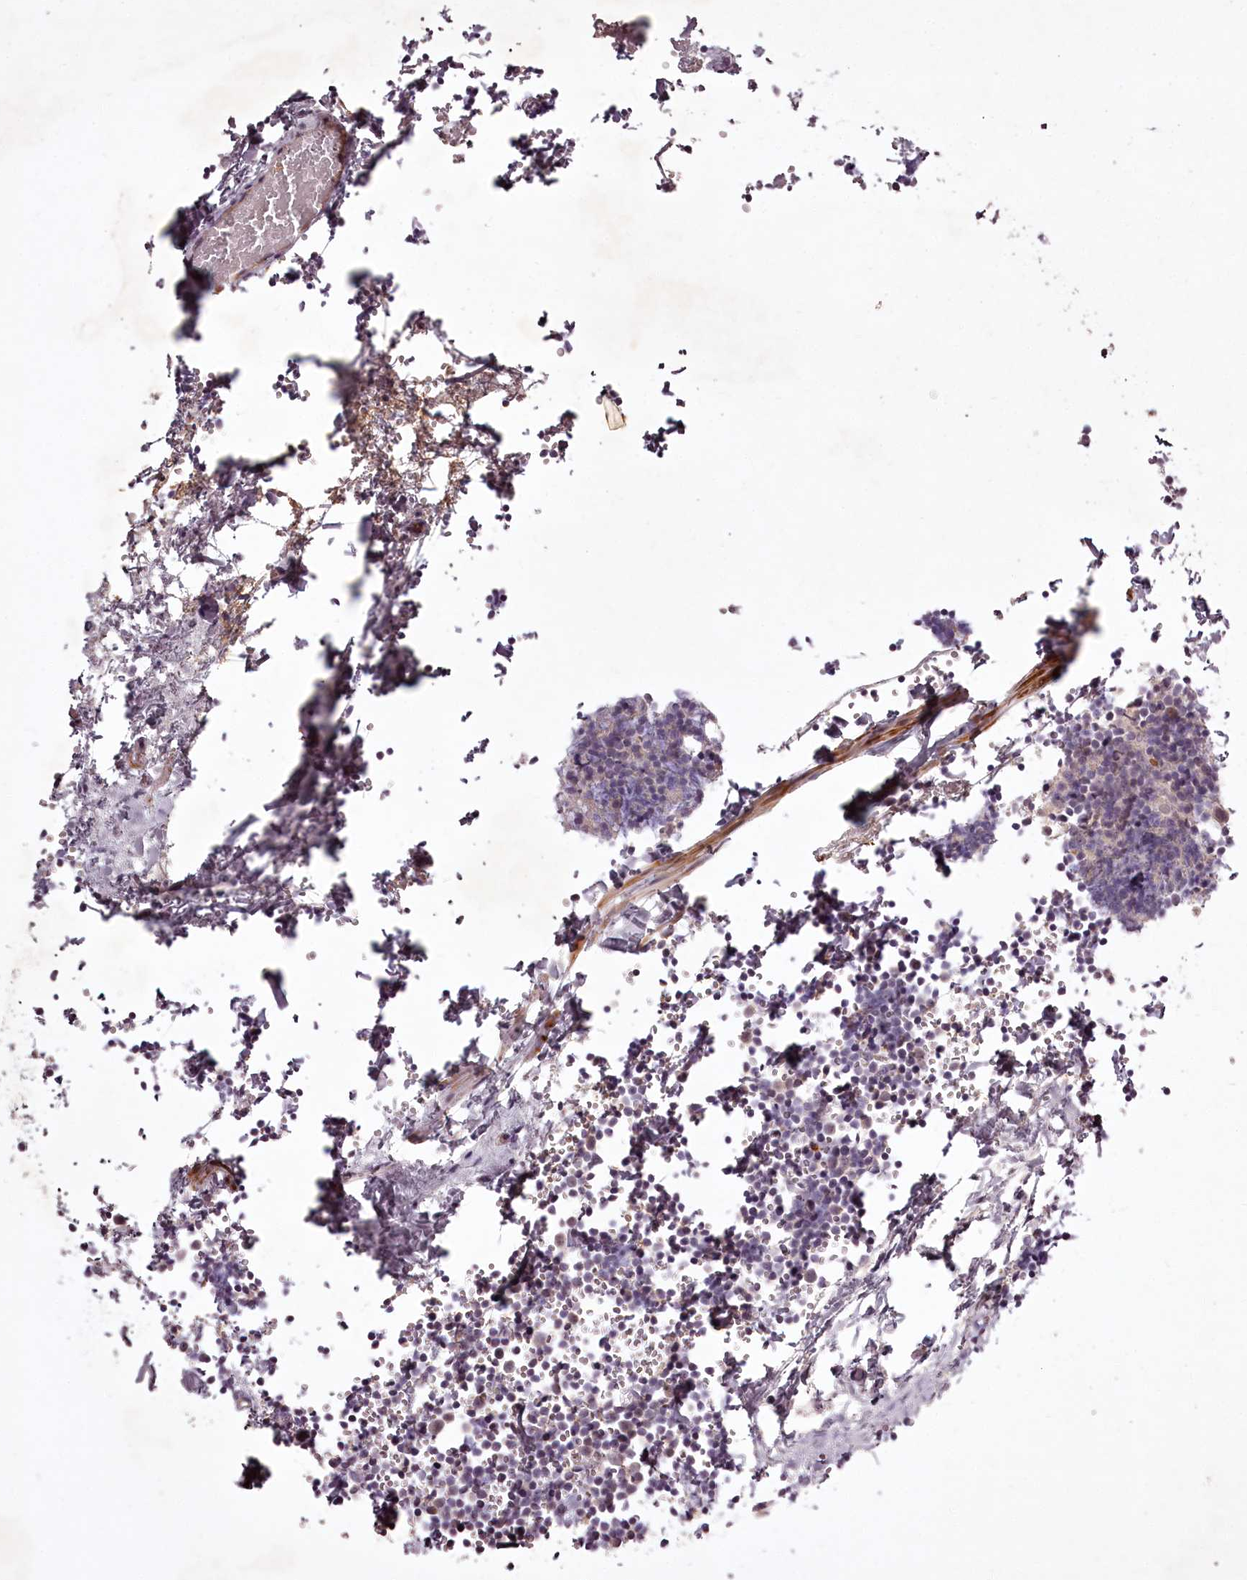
{"staining": {"intensity": "negative", "quantity": "none", "location": "none"}, "tissue": "lymphoma", "cell_type": "Tumor cells", "image_type": "cancer", "snomed": [{"axis": "morphology", "description": "Hodgkin's disease, NOS"}, {"axis": "topography", "description": "Lymph node"}], "caption": "Immunohistochemistry (IHC) histopathology image of neoplastic tissue: Hodgkin's disease stained with DAB (3,3'-diaminobenzidine) shows no significant protein expression in tumor cells. (Immunohistochemistry (IHC), brightfield microscopy, high magnification).", "gene": "RBMXL2", "patient": {"sex": "female", "age": 57}}